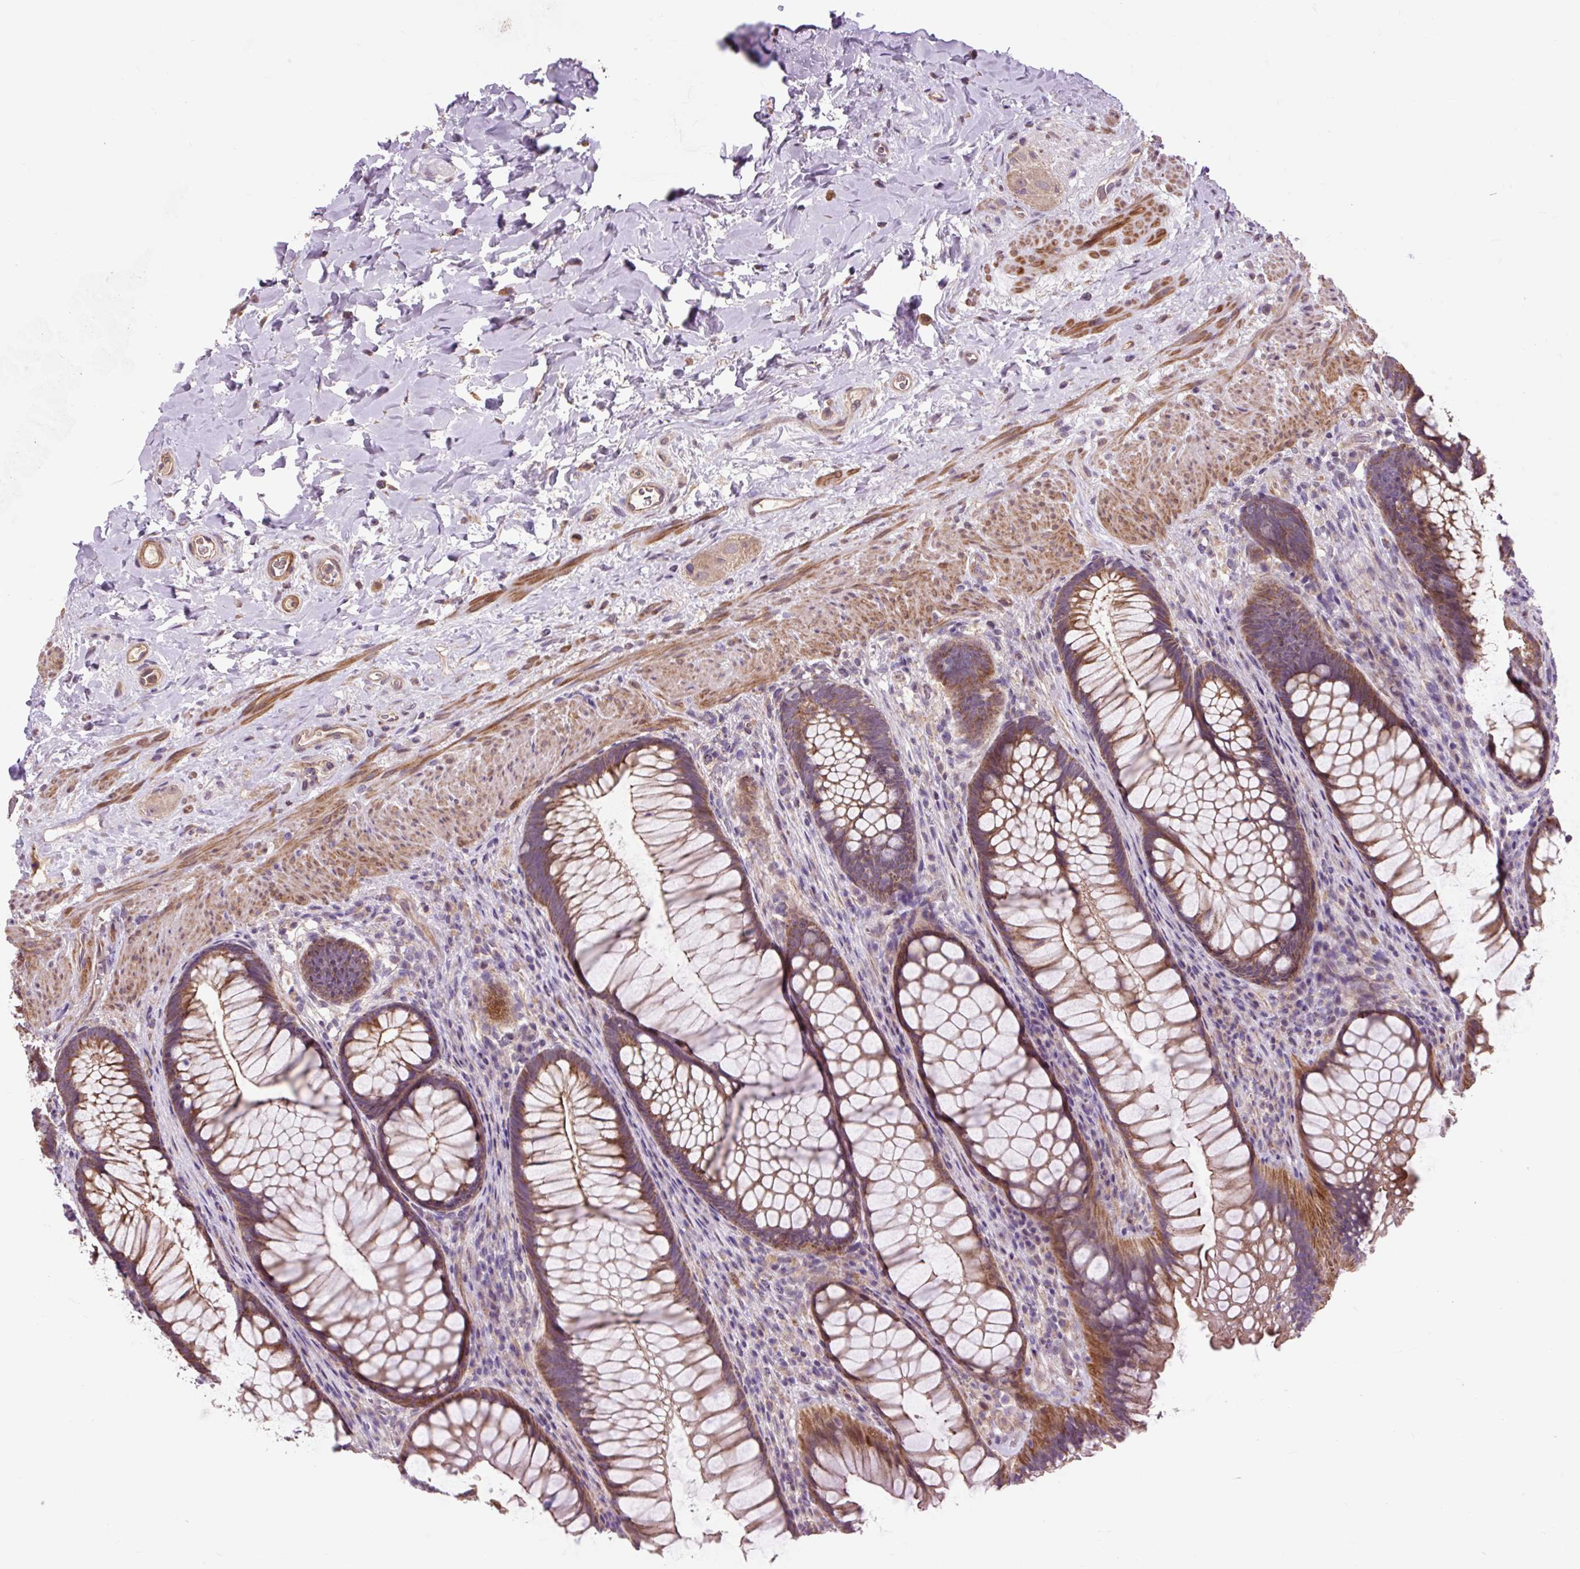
{"staining": {"intensity": "moderate", "quantity": ">75%", "location": "cytoplasmic/membranous"}, "tissue": "rectum", "cell_type": "Glandular cells", "image_type": "normal", "snomed": [{"axis": "morphology", "description": "Normal tissue, NOS"}, {"axis": "topography", "description": "Rectum"}], "caption": "Immunohistochemistry (DAB (3,3'-diaminobenzidine)) staining of normal rectum exhibits moderate cytoplasmic/membranous protein staining in approximately >75% of glandular cells.", "gene": "PRIMPOL", "patient": {"sex": "male", "age": 53}}